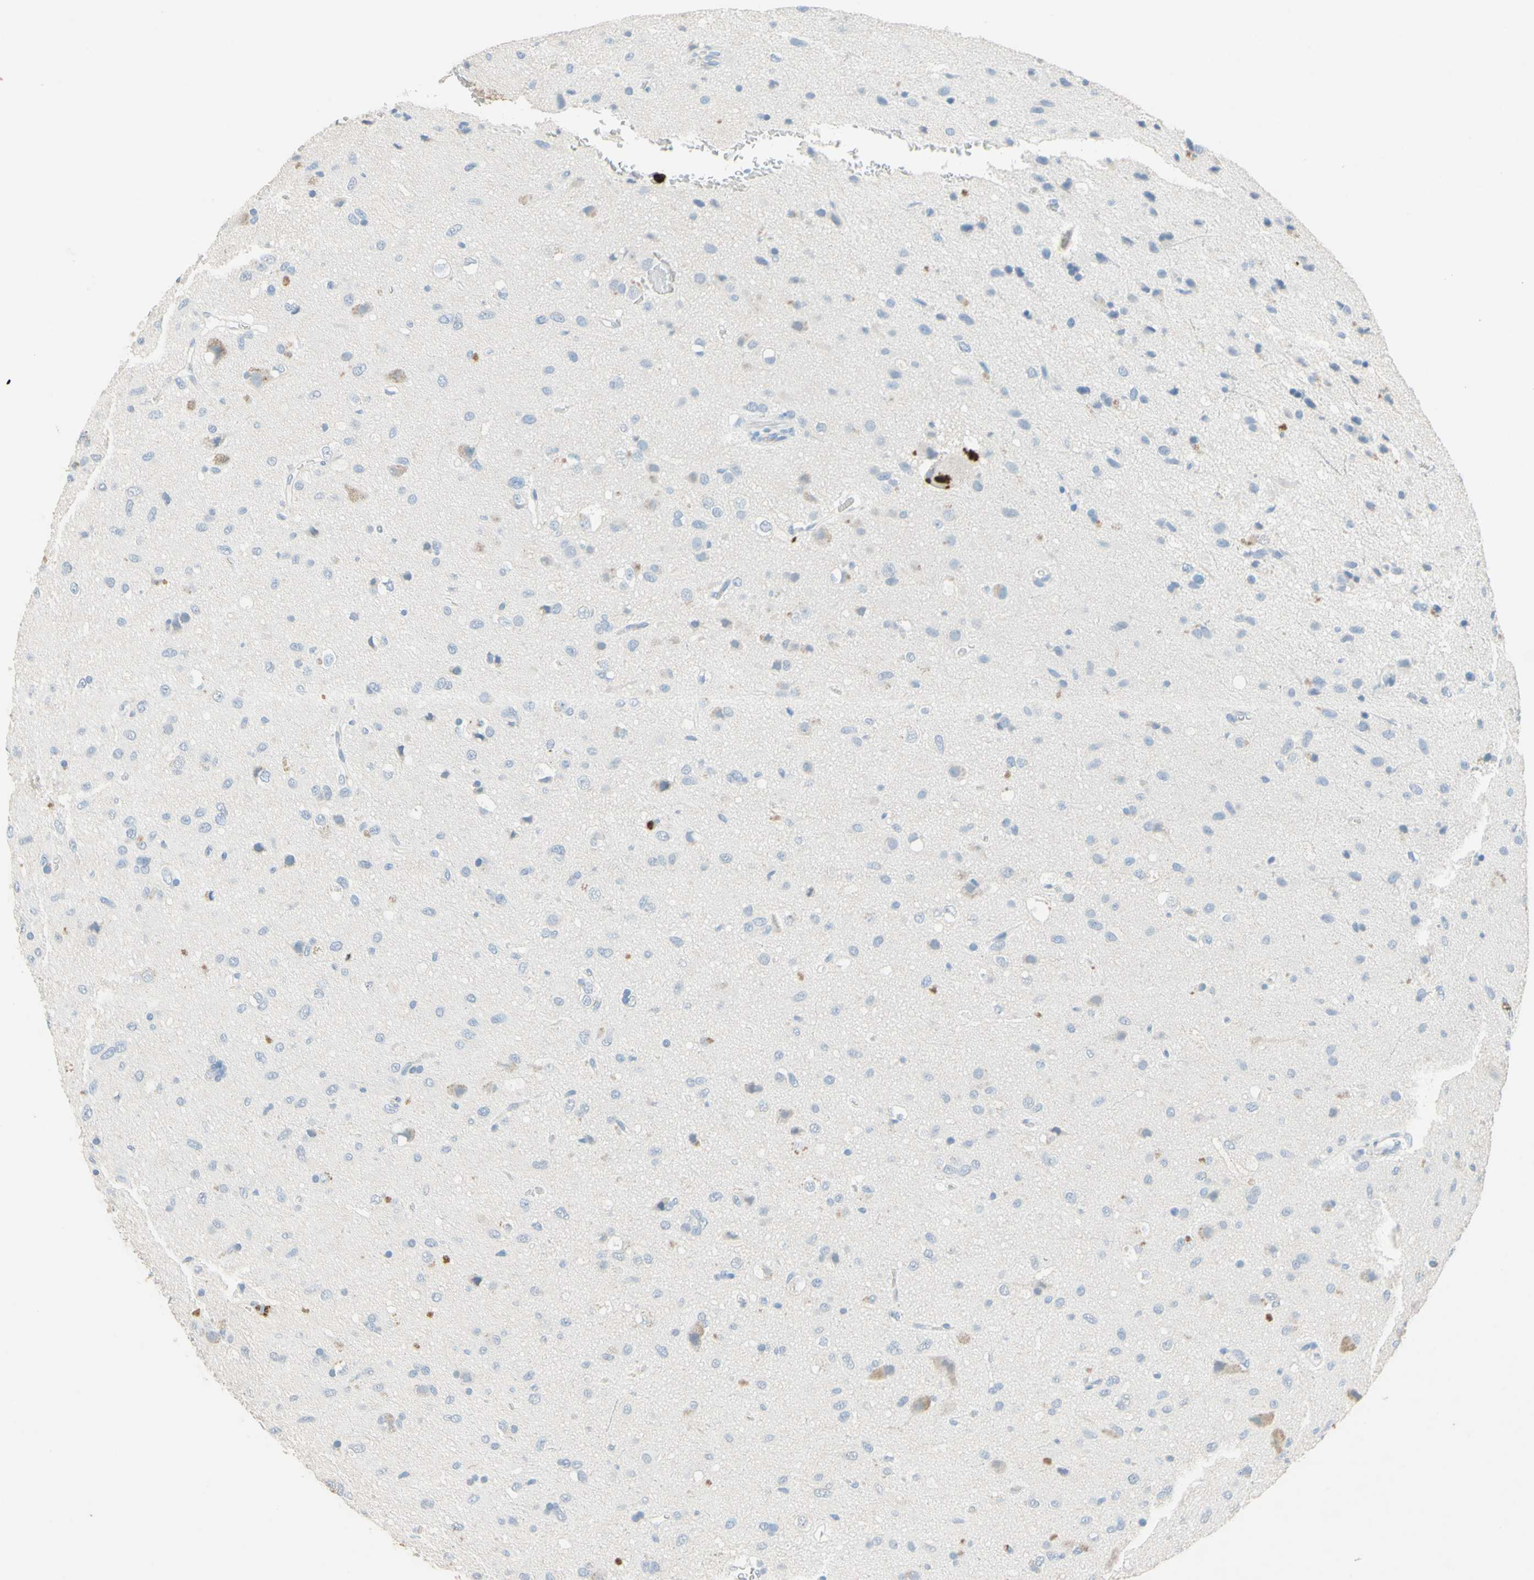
{"staining": {"intensity": "negative", "quantity": "none", "location": "none"}, "tissue": "glioma", "cell_type": "Tumor cells", "image_type": "cancer", "snomed": [{"axis": "morphology", "description": "Glioma, malignant, Low grade"}, {"axis": "topography", "description": "Brain"}], "caption": "IHC micrograph of neoplastic tissue: glioma stained with DAB (3,3'-diaminobenzidine) displays no significant protein staining in tumor cells.", "gene": "NFKBIZ", "patient": {"sex": "male", "age": 77}}